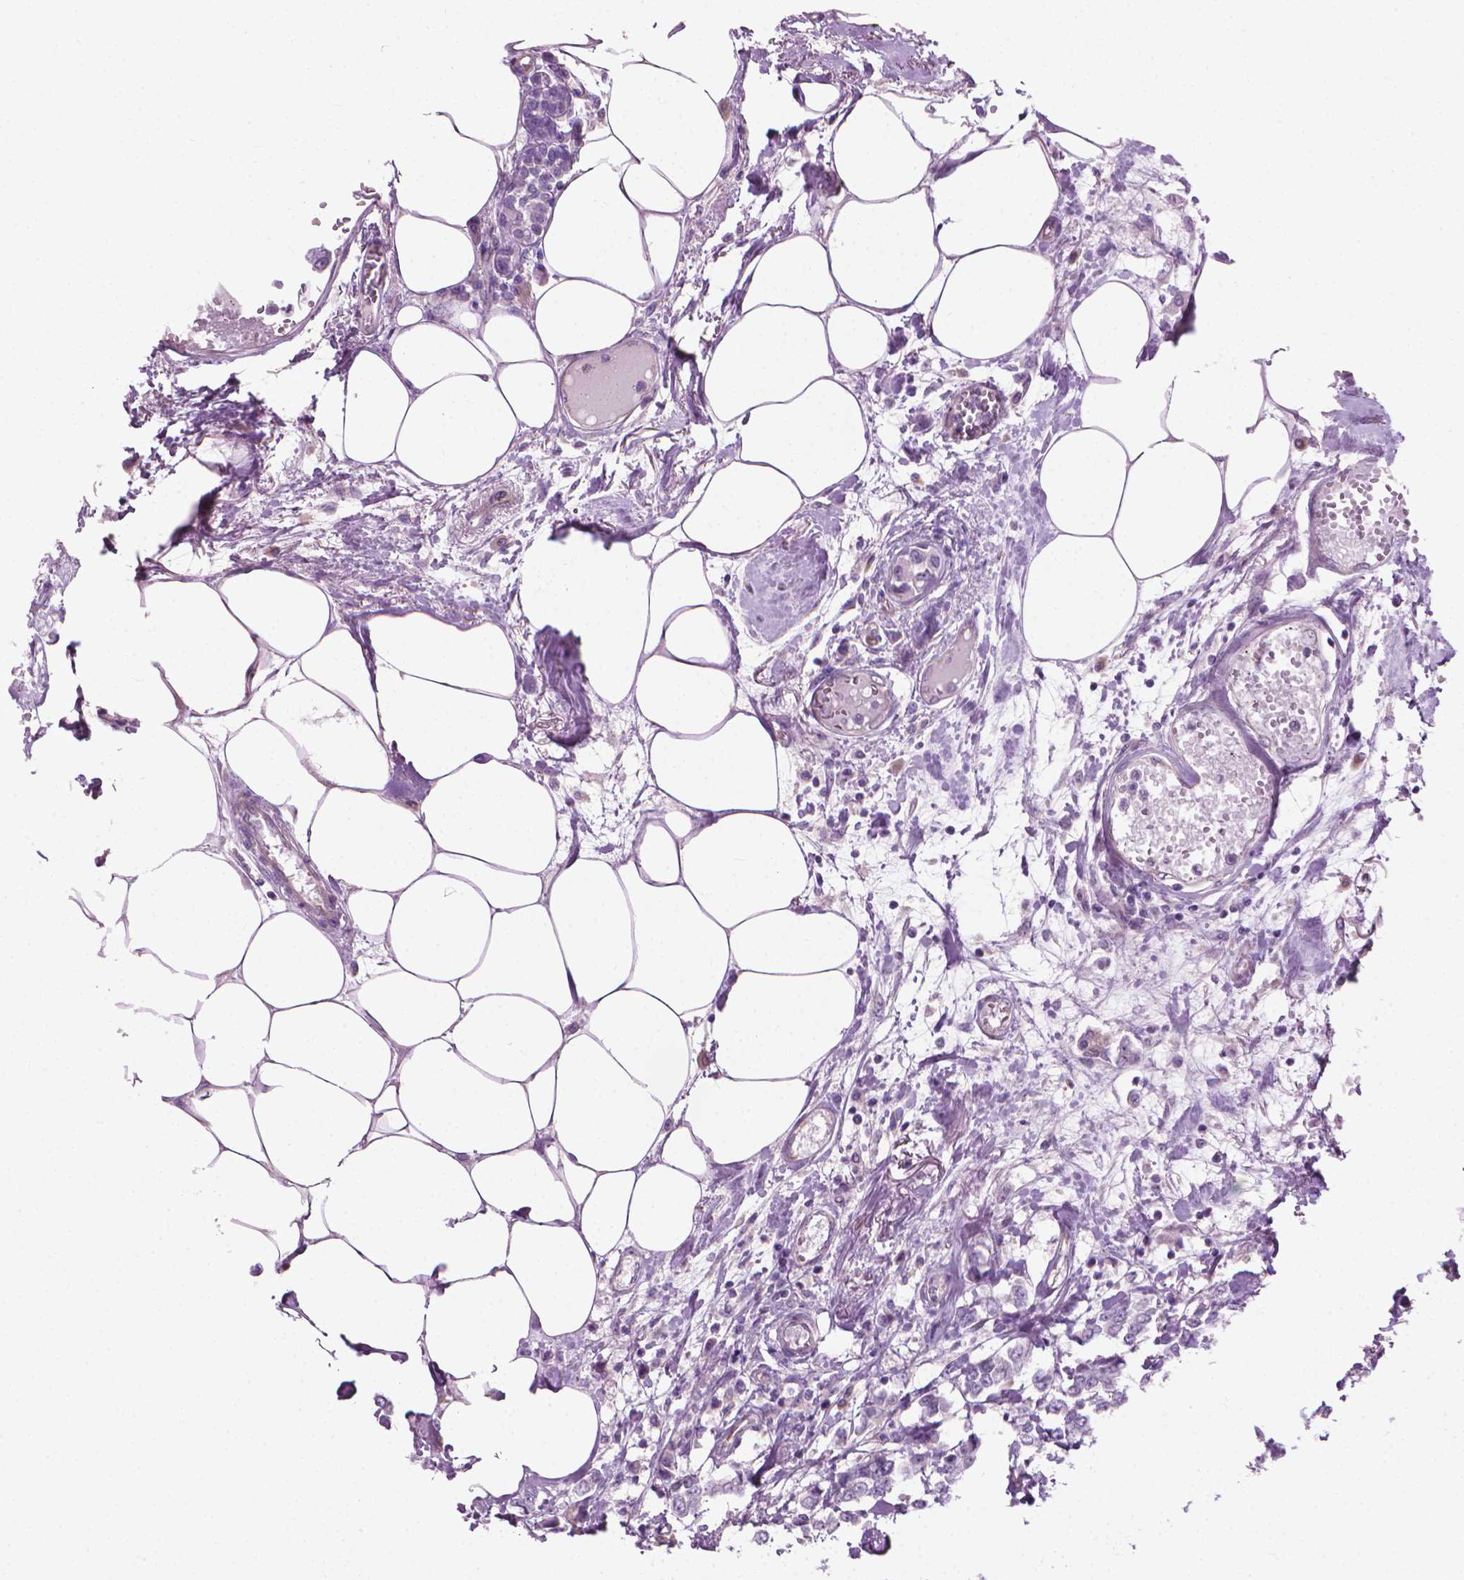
{"staining": {"intensity": "negative", "quantity": "none", "location": "none"}, "tissue": "breast cancer", "cell_type": "Tumor cells", "image_type": "cancer", "snomed": [{"axis": "morphology", "description": "Duct carcinoma"}, {"axis": "topography", "description": "Breast"}], "caption": "Immunohistochemistry histopathology image of breast infiltrating ductal carcinoma stained for a protein (brown), which reveals no expression in tumor cells. (Immunohistochemistry (ihc), brightfield microscopy, high magnification).", "gene": "KRT73", "patient": {"sex": "female", "age": 94}}